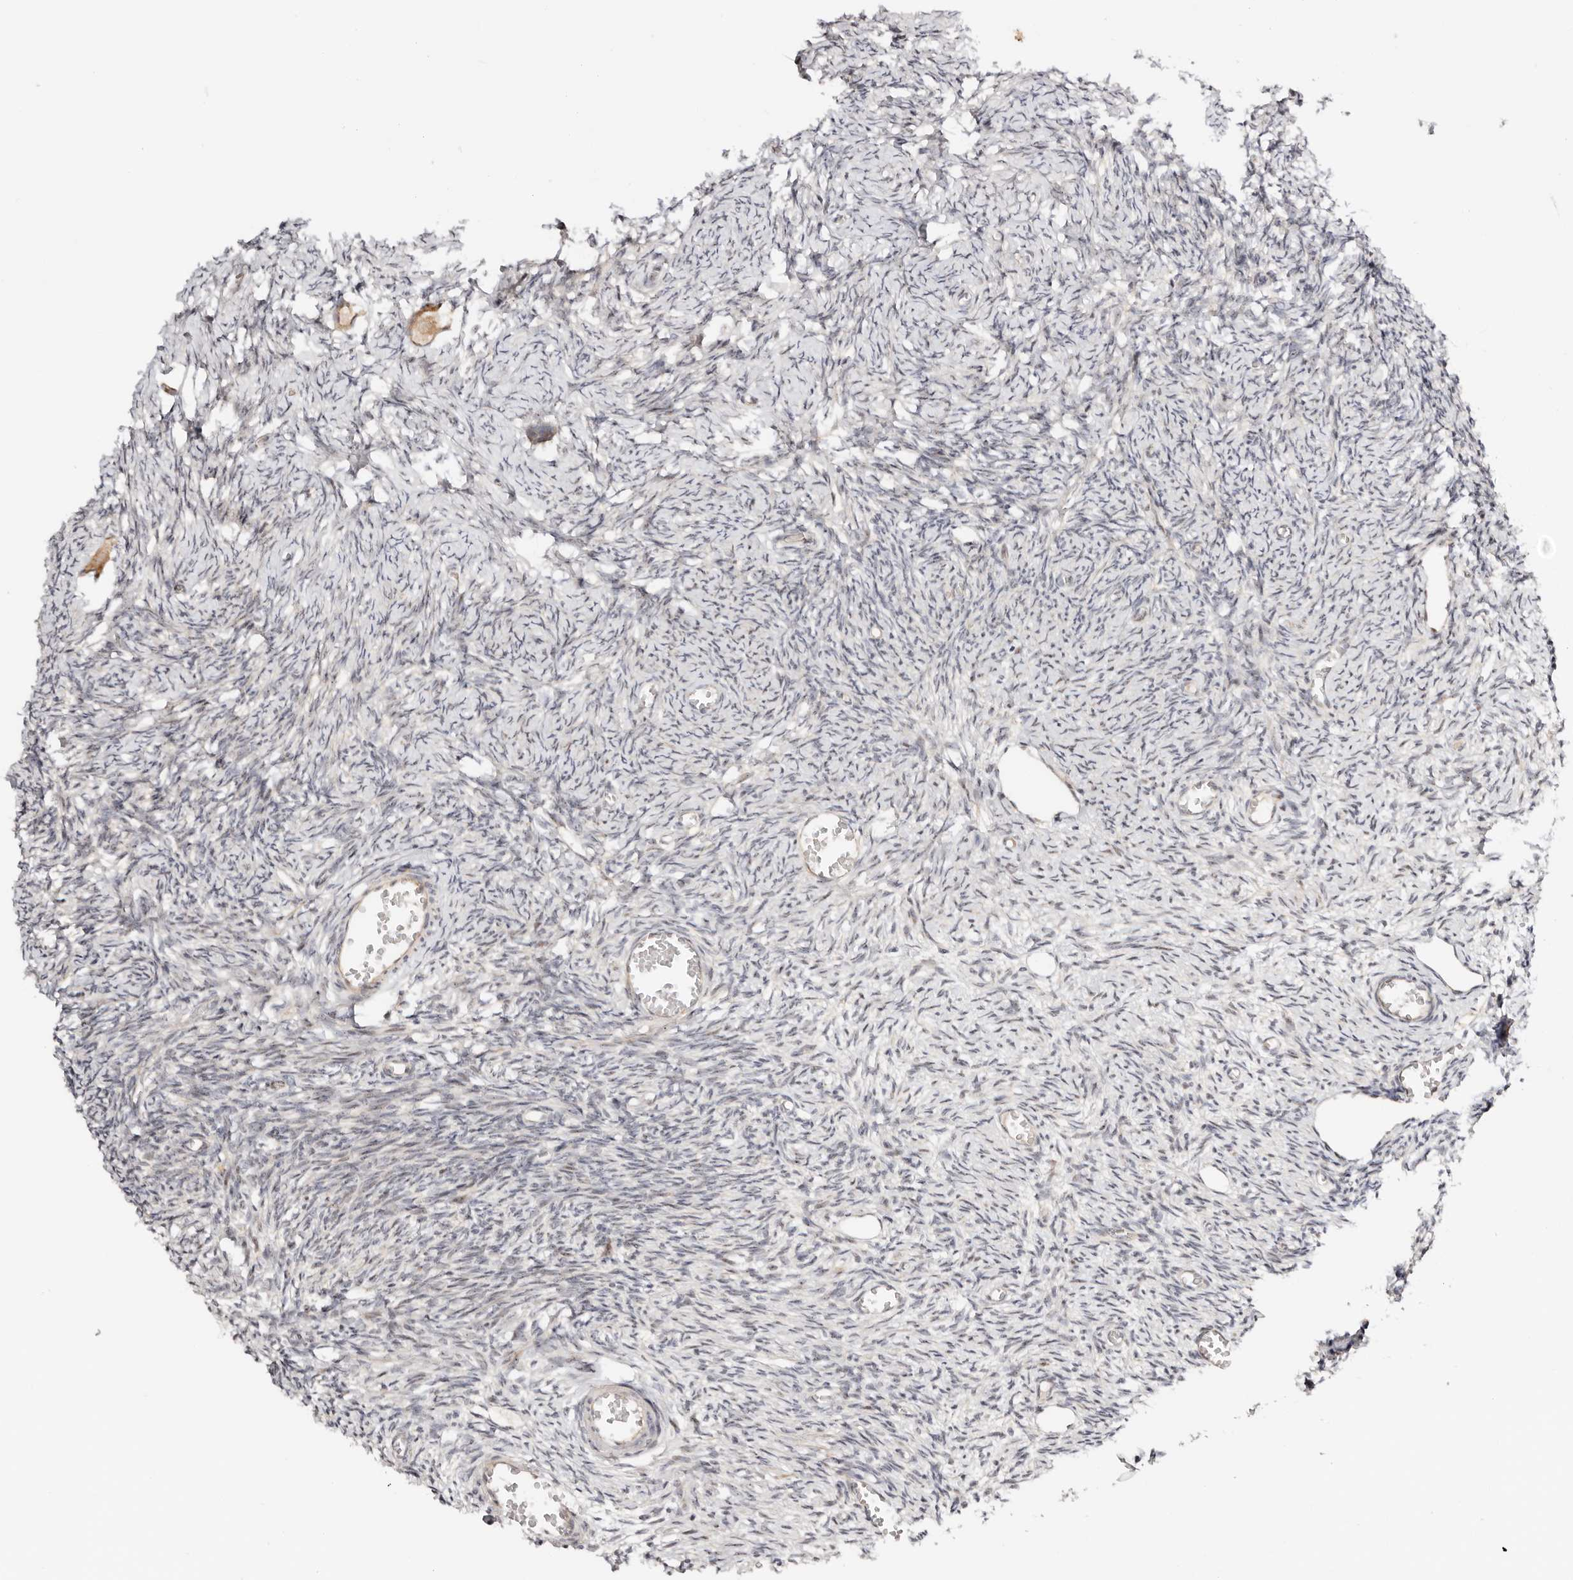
{"staining": {"intensity": "moderate", "quantity": ">75%", "location": "cytoplasmic/membranous"}, "tissue": "ovary", "cell_type": "Follicle cells", "image_type": "normal", "snomed": [{"axis": "morphology", "description": "Normal tissue, NOS"}, {"axis": "topography", "description": "Ovary"}], "caption": "The histopathology image exhibits staining of benign ovary, revealing moderate cytoplasmic/membranous protein expression (brown color) within follicle cells. (DAB (3,3'-diaminobenzidine) IHC, brown staining for protein, blue staining for nuclei).", "gene": "ODF2L", "patient": {"sex": "female", "age": 27}}